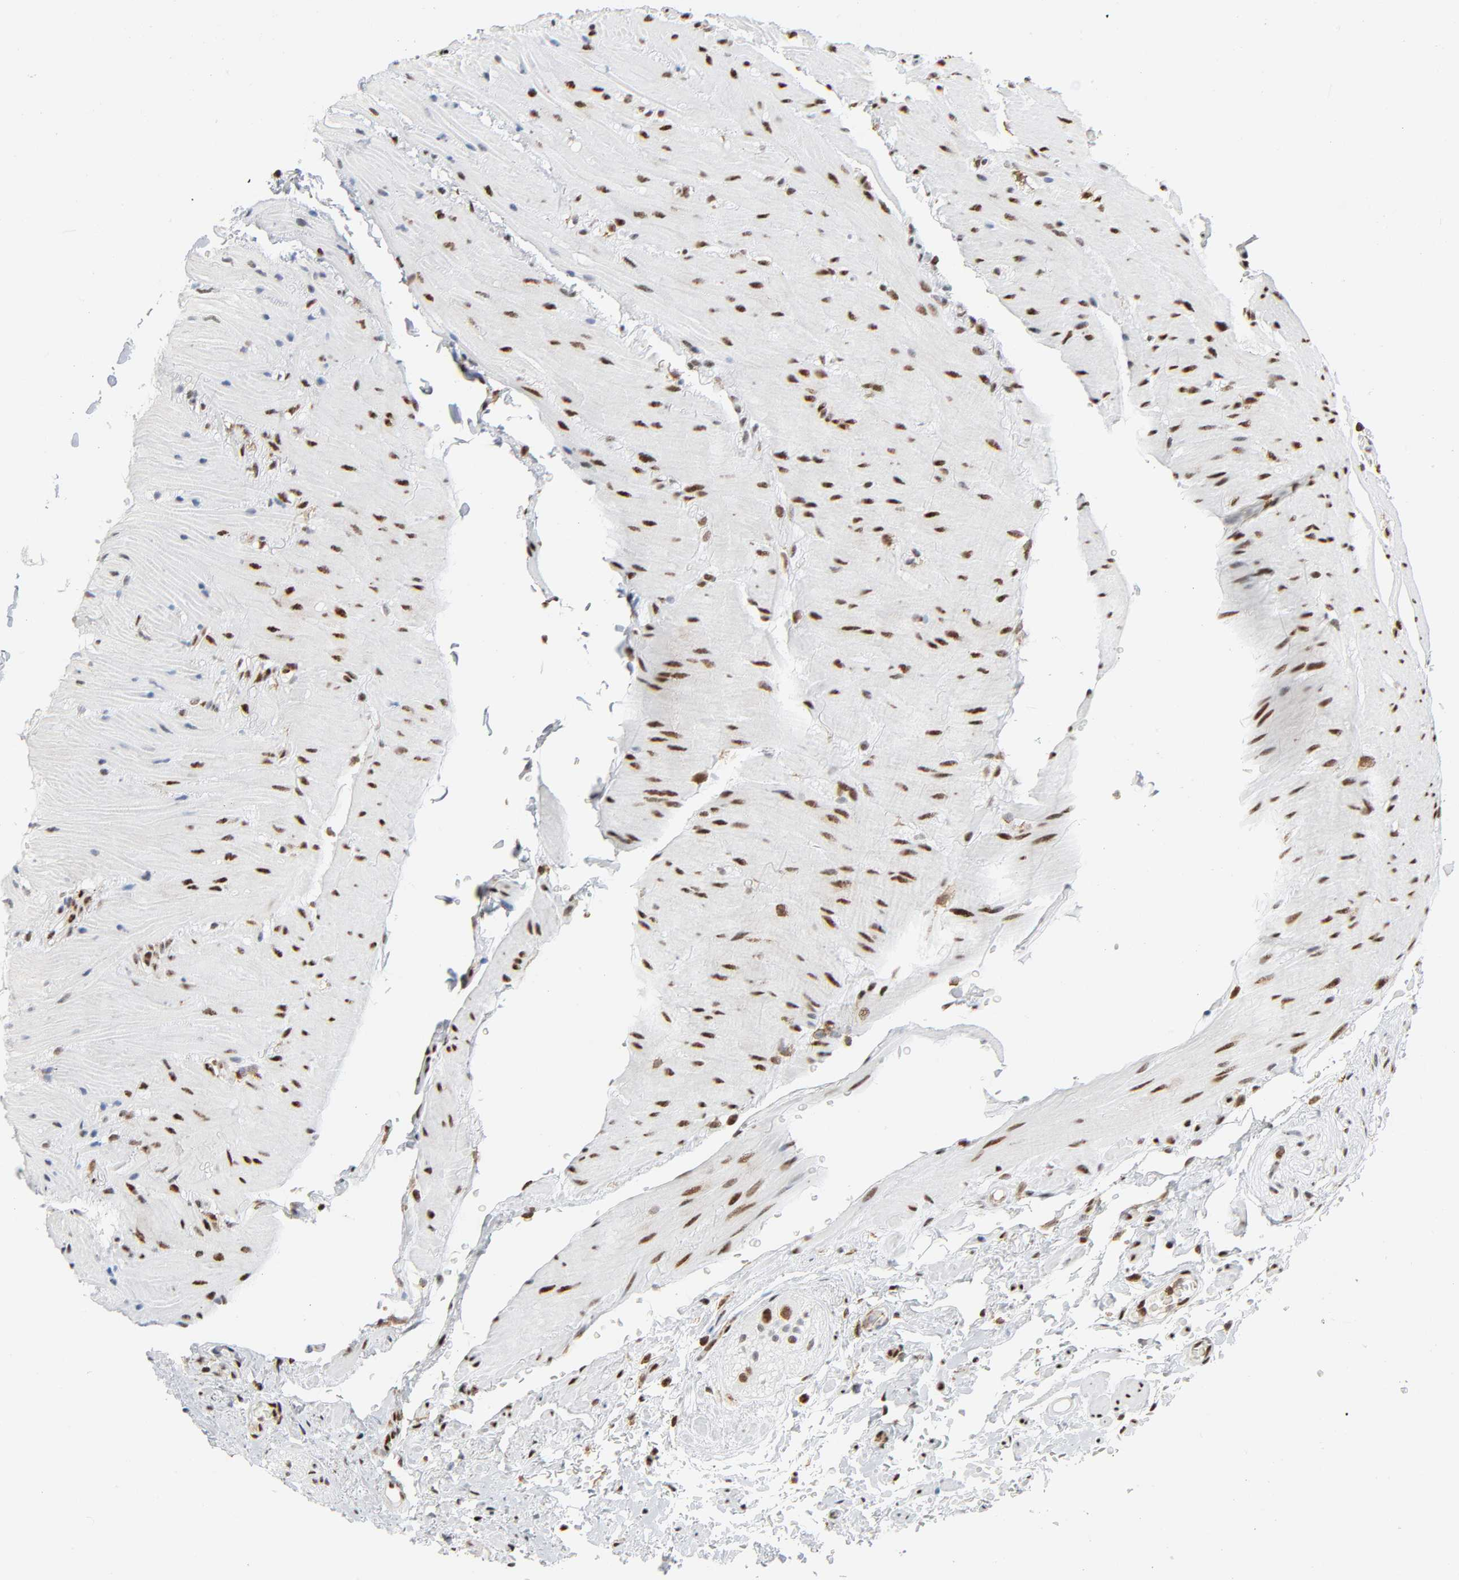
{"staining": {"intensity": "moderate", "quantity": "25%-75%", "location": "nuclear"}, "tissue": "rectum", "cell_type": "Glandular cells", "image_type": "normal", "snomed": [{"axis": "morphology", "description": "Normal tissue, NOS"}, {"axis": "topography", "description": "Rectum"}], "caption": "IHC staining of unremarkable rectum, which demonstrates medium levels of moderate nuclear expression in about 25%-75% of glandular cells indicating moderate nuclear protein expression. The staining was performed using DAB (brown) for protein detection and nuclei were counterstained in hematoxylin (blue).", "gene": "WAS", "patient": {"sex": "male", "age": 92}}